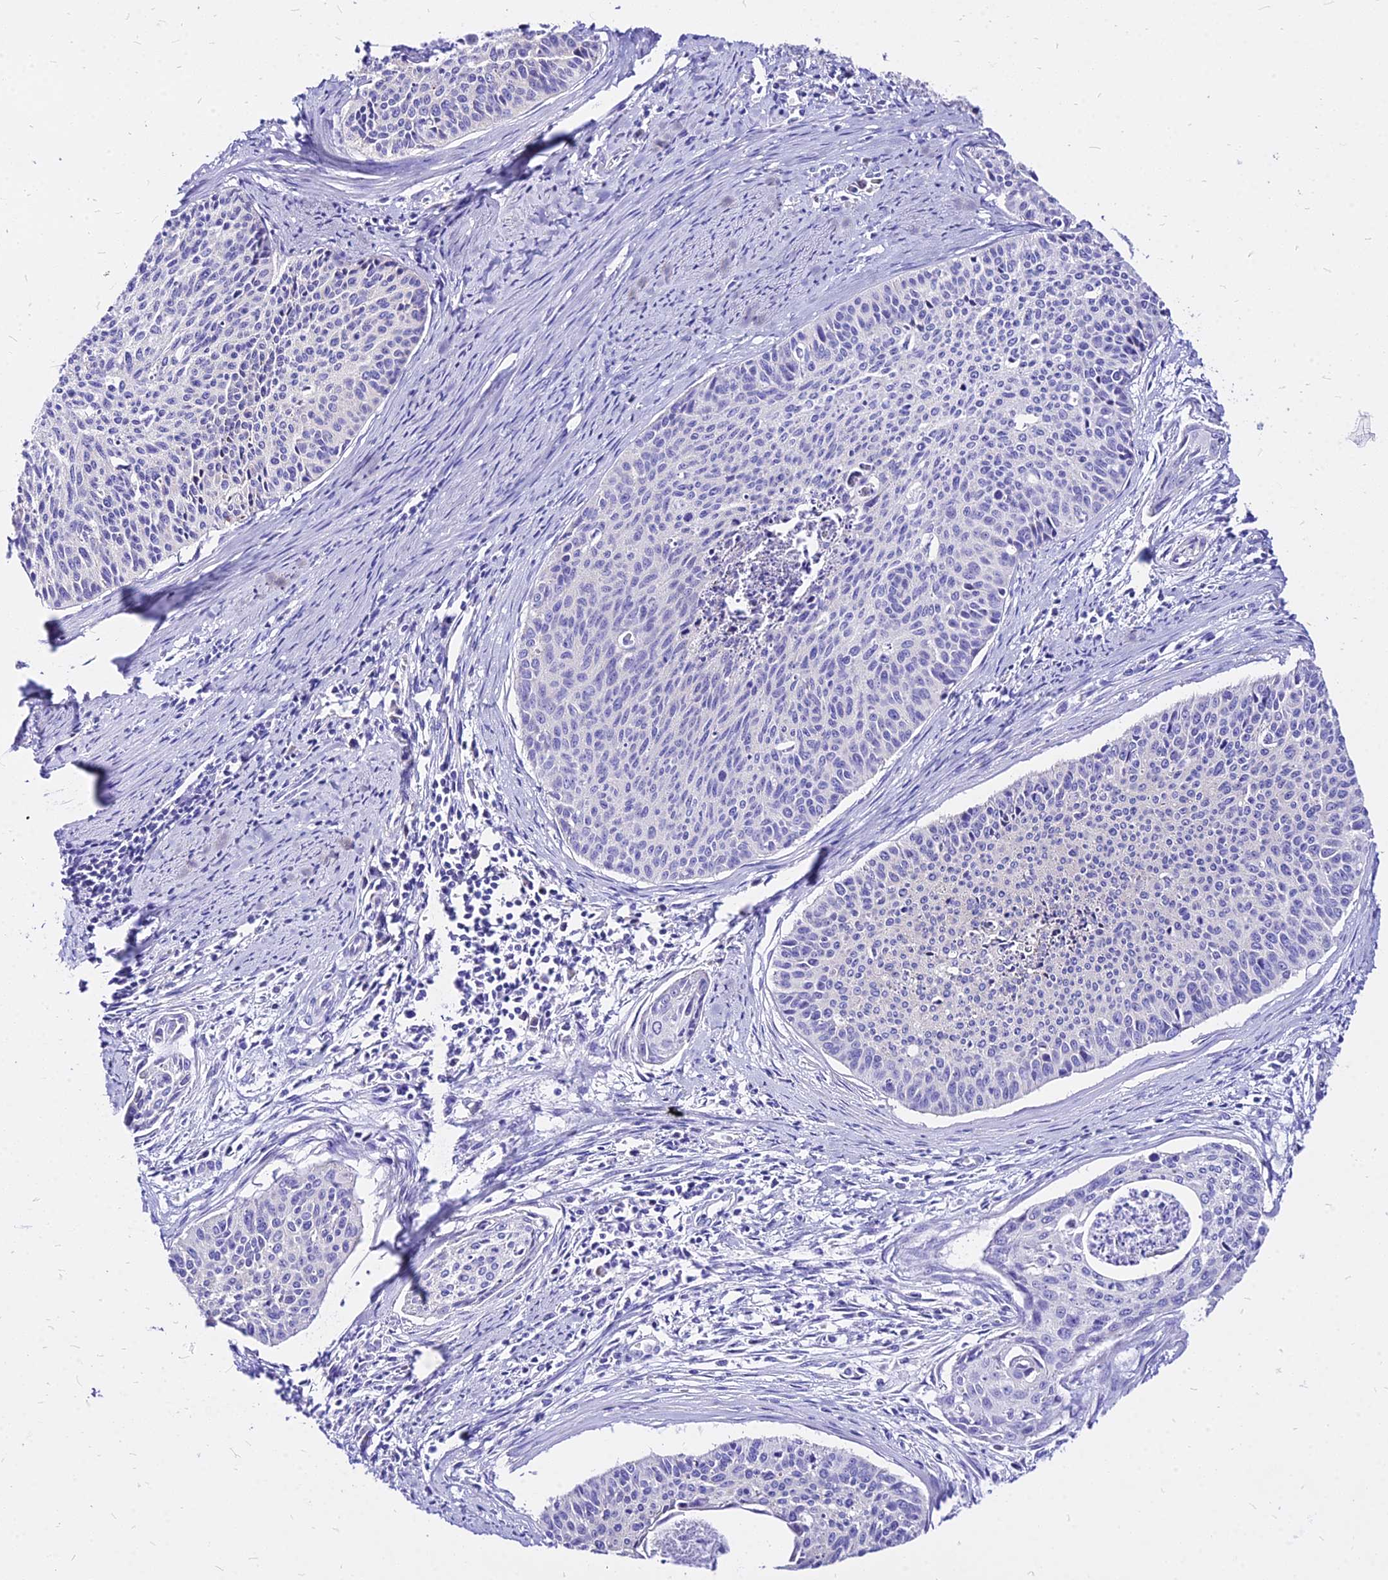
{"staining": {"intensity": "negative", "quantity": "none", "location": "none"}, "tissue": "cervical cancer", "cell_type": "Tumor cells", "image_type": "cancer", "snomed": [{"axis": "morphology", "description": "Squamous cell carcinoma, NOS"}, {"axis": "topography", "description": "Cervix"}], "caption": "Immunohistochemistry micrograph of neoplastic tissue: cervical cancer stained with DAB demonstrates no significant protein staining in tumor cells.", "gene": "RPL19", "patient": {"sex": "female", "age": 55}}